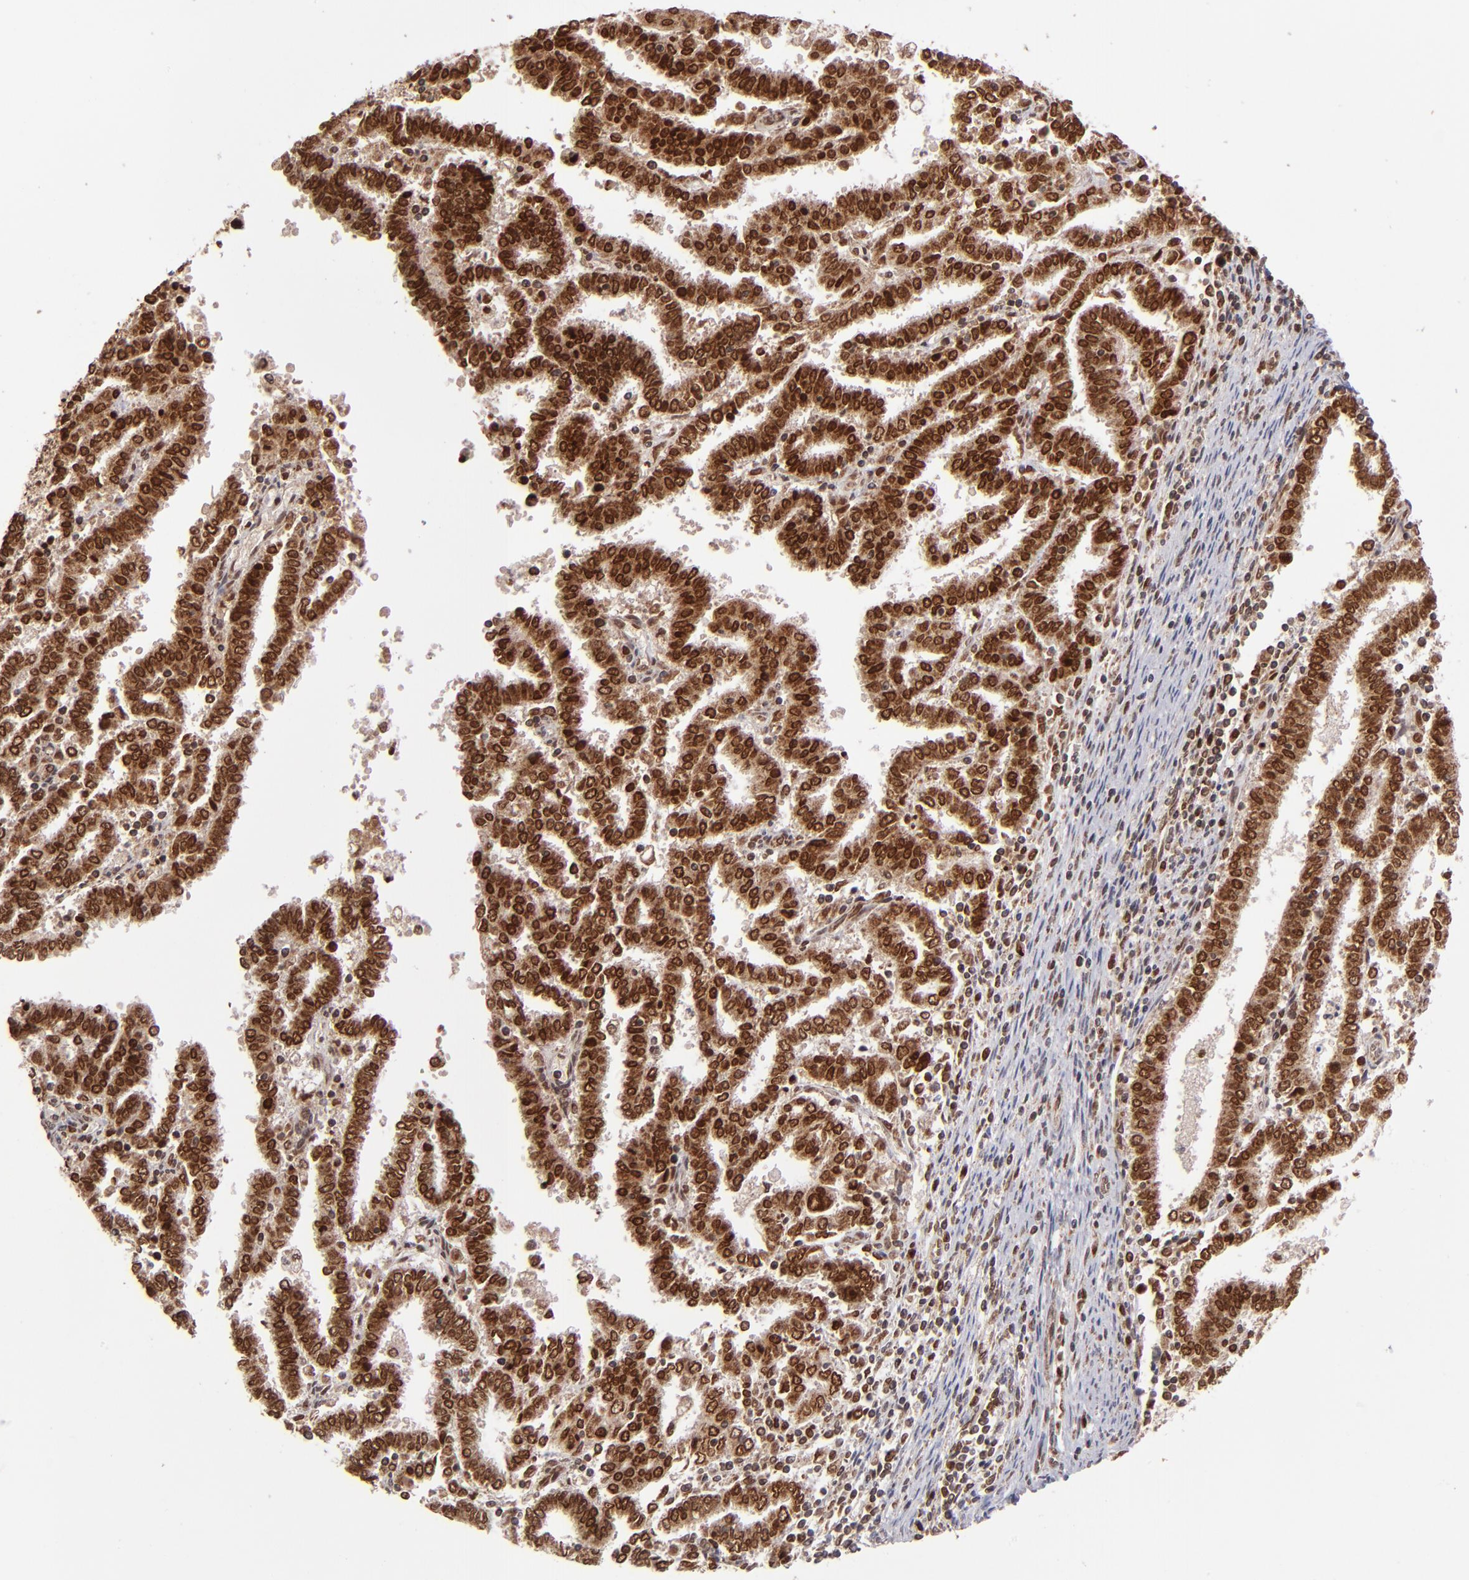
{"staining": {"intensity": "strong", "quantity": ">75%", "location": "cytoplasmic/membranous,nuclear"}, "tissue": "endometrial cancer", "cell_type": "Tumor cells", "image_type": "cancer", "snomed": [{"axis": "morphology", "description": "Adenocarcinoma, NOS"}, {"axis": "topography", "description": "Uterus"}], "caption": "This micrograph demonstrates immunohistochemistry staining of human endometrial cancer, with high strong cytoplasmic/membranous and nuclear positivity in approximately >75% of tumor cells.", "gene": "TOP1MT", "patient": {"sex": "female", "age": 83}}